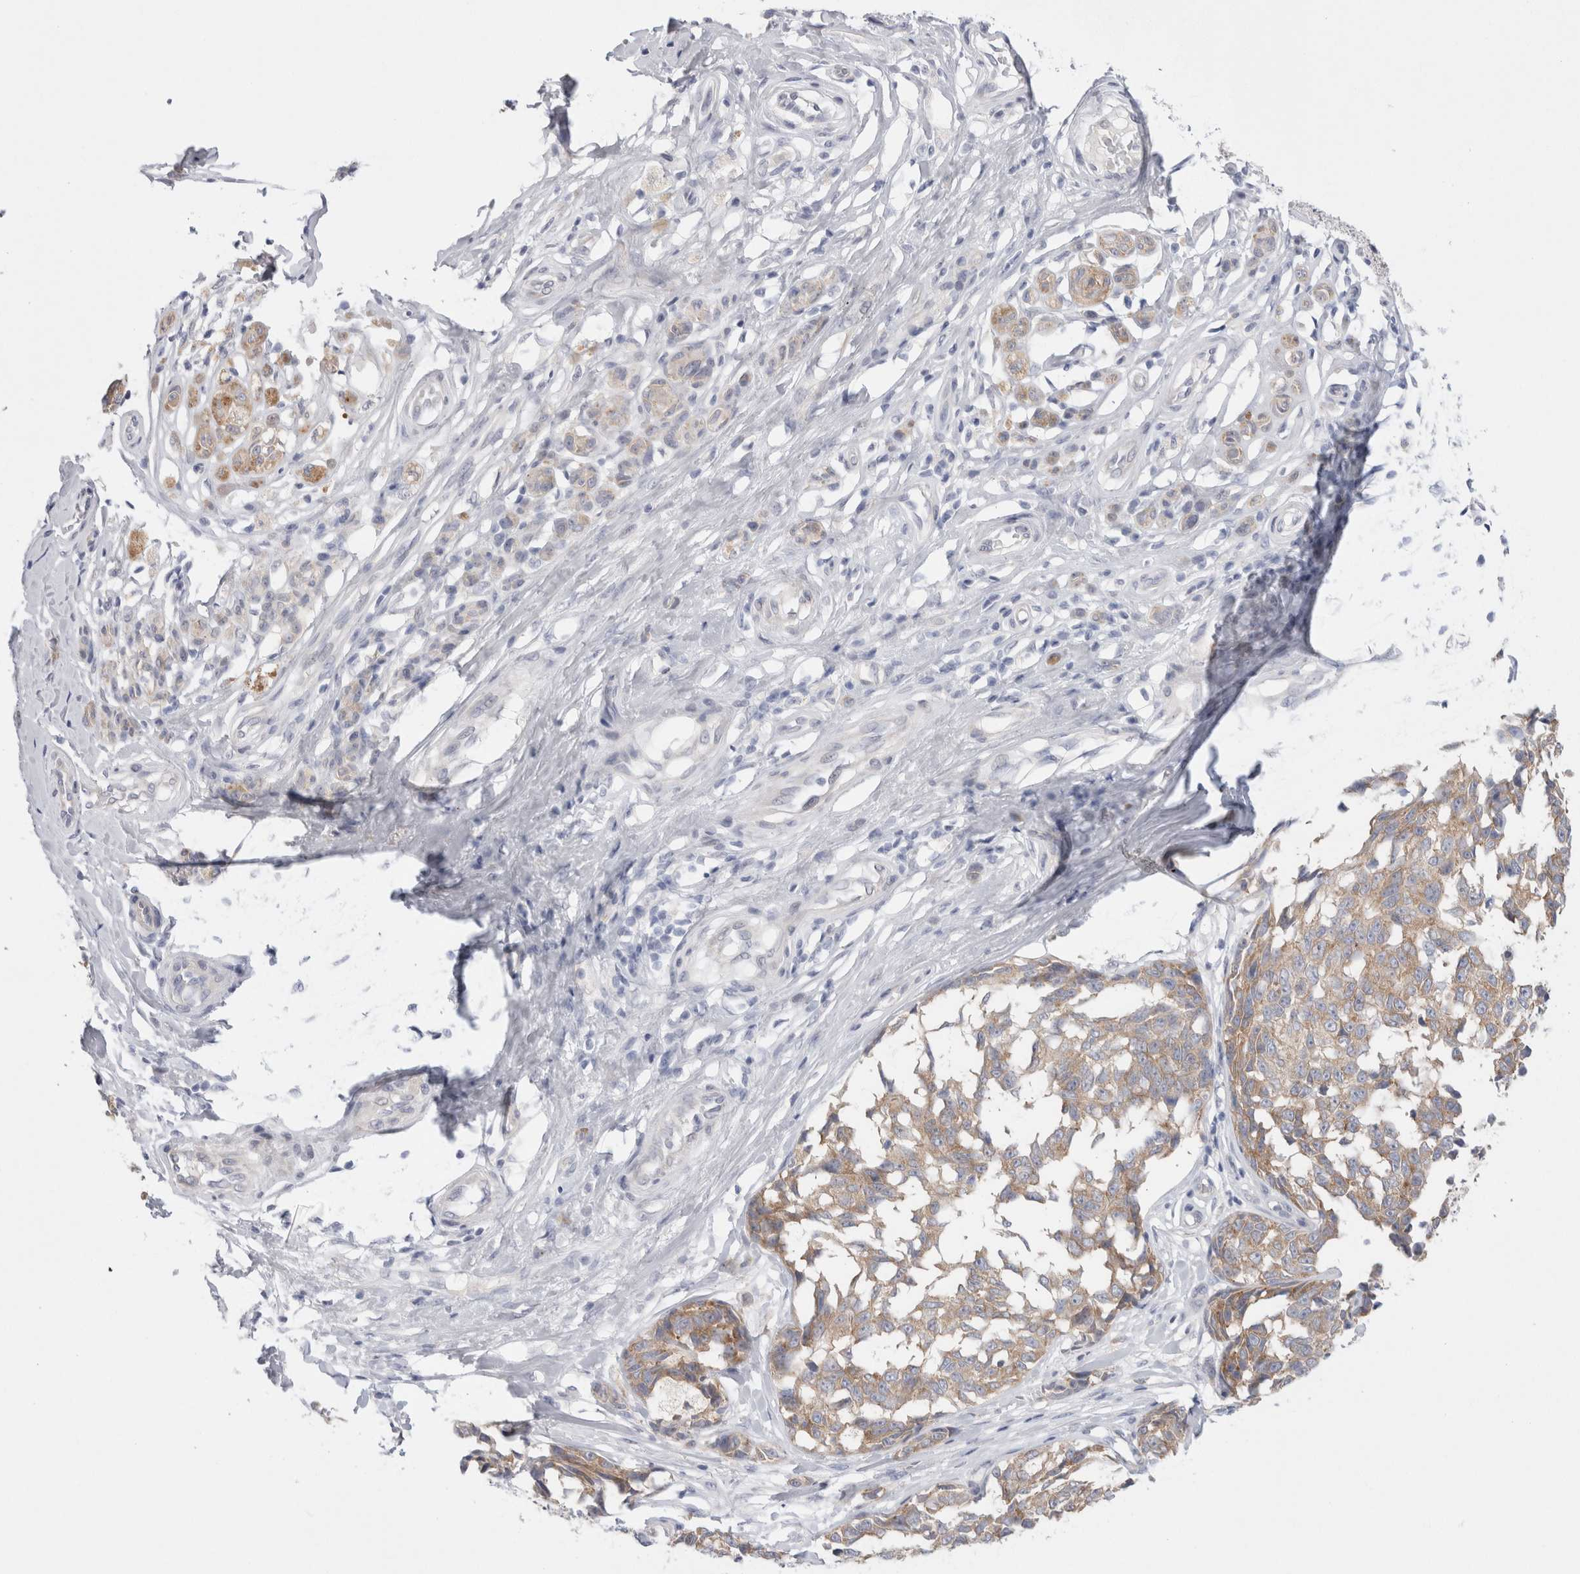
{"staining": {"intensity": "weak", "quantity": ">75%", "location": "cytoplasmic/membranous"}, "tissue": "melanoma", "cell_type": "Tumor cells", "image_type": "cancer", "snomed": [{"axis": "morphology", "description": "Malignant melanoma, NOS"}, {"axis": "topography", "description": "Skin"}], "caption": "Weak cytoplasmic/membranous positivity is appreciated in approximately >75% of tumor cells in malignant melanoma. (Brightfield microscopy of DAB IHC at high magnification).", "gene": "WIPF2", "patient": {"sex": "female", "age": 64}}